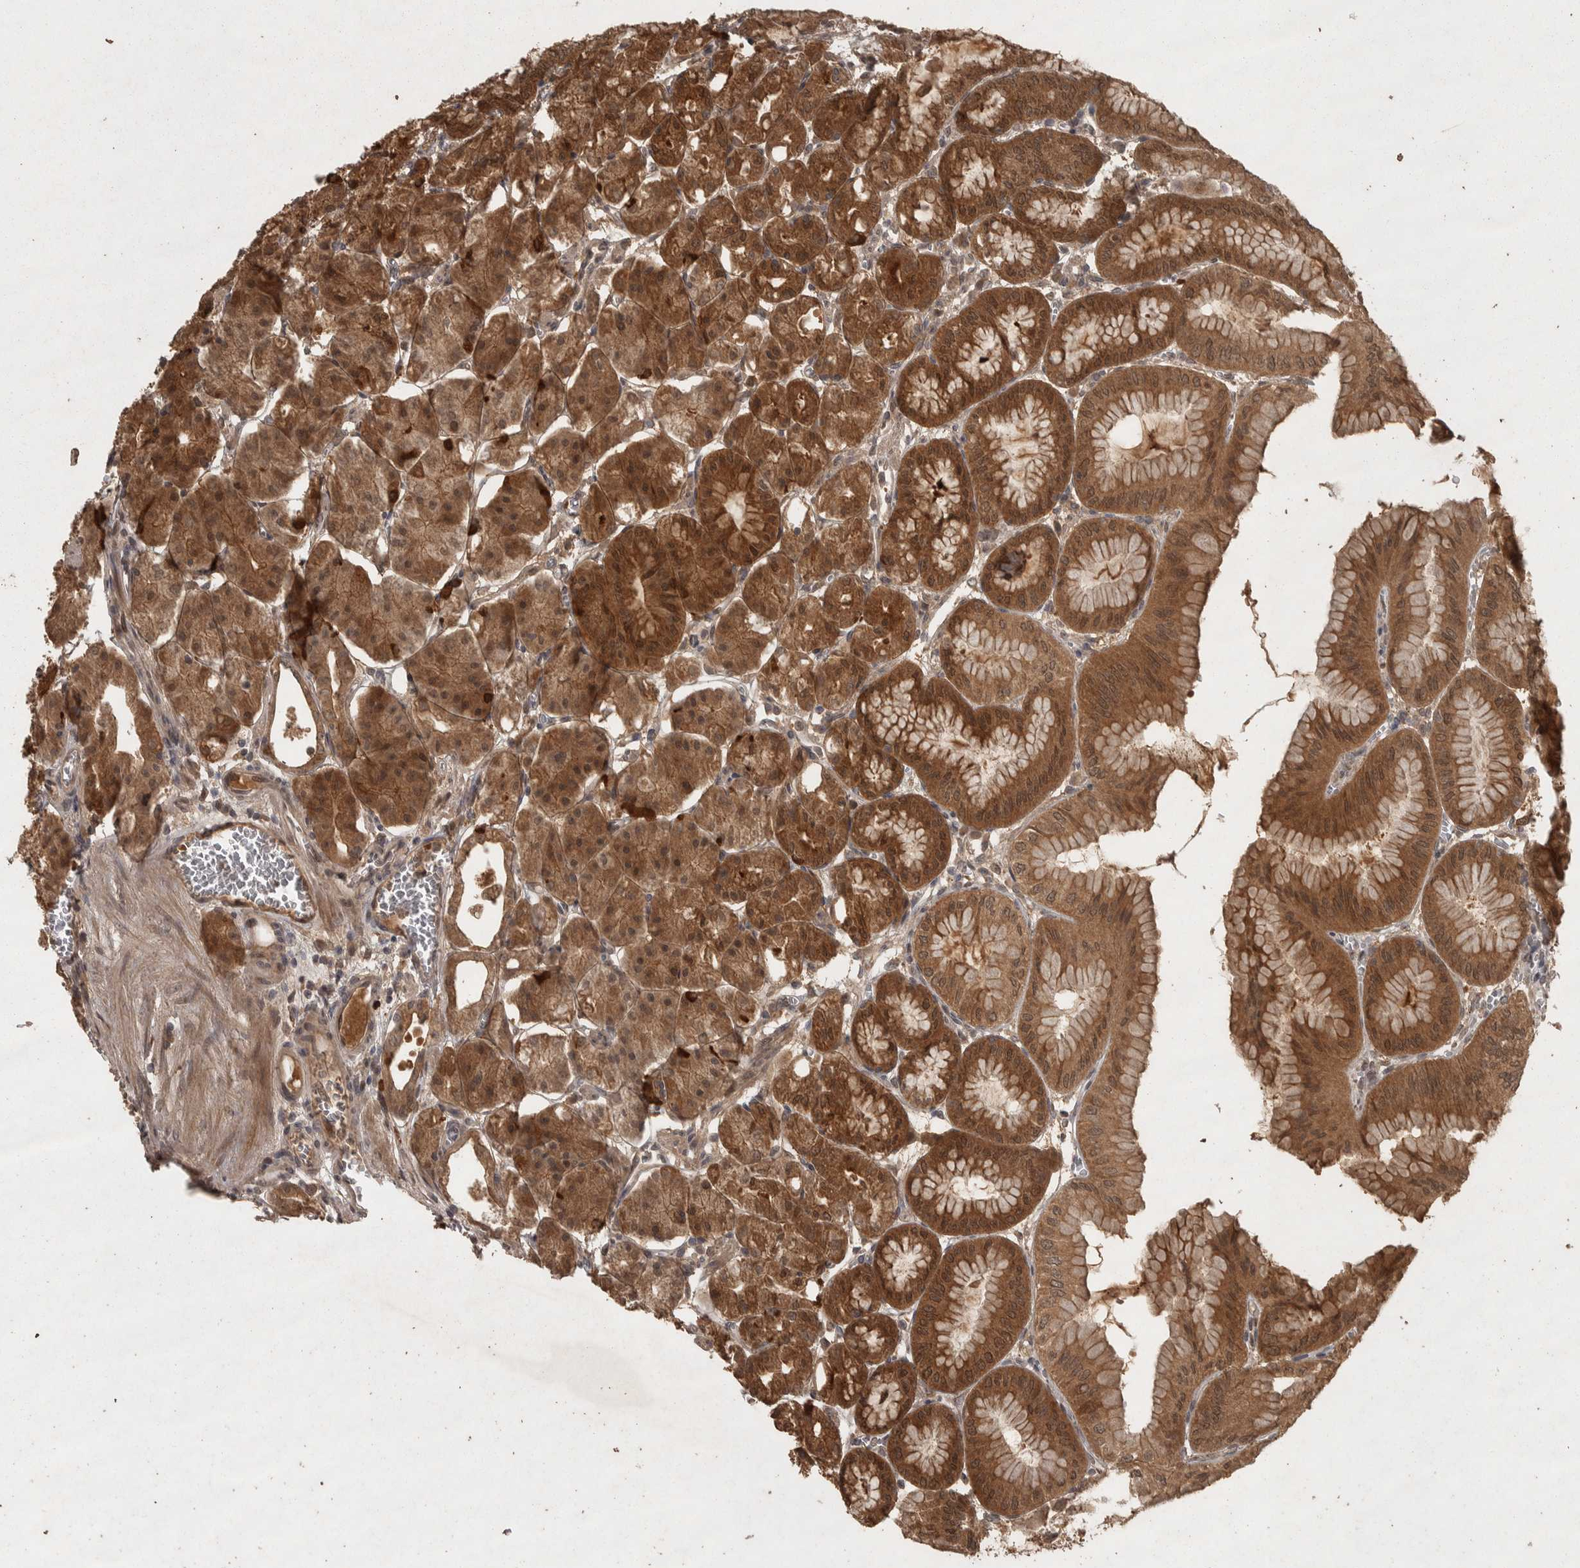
{"staining": {"intensity": "strong", "quantity": ">75%", "location": "cytoplasmic/membranous,nuclear"}, "tissue": "stomach", "cell_type": "Glandular cells", "image_type": "normal", "snomed": [{"axis": "morphology", "description": "Normal tissue, NOS"}, {"axis": "topography", "description": "Stomach, lower"}], "caption": "Protein positivity by immunohistochemistry displays strong cytoplasmic/membranous,nuclear expression in about >75% of glandular cells in unremarkable stomach. Using DAB (3,3'-diaminobenzidine) (brown) and hematoxylin (blue) stains, captured at high magnification using brightfield microscopy.", "gene": "ACO1", "patient": {"sex": "male", "age": 71}}